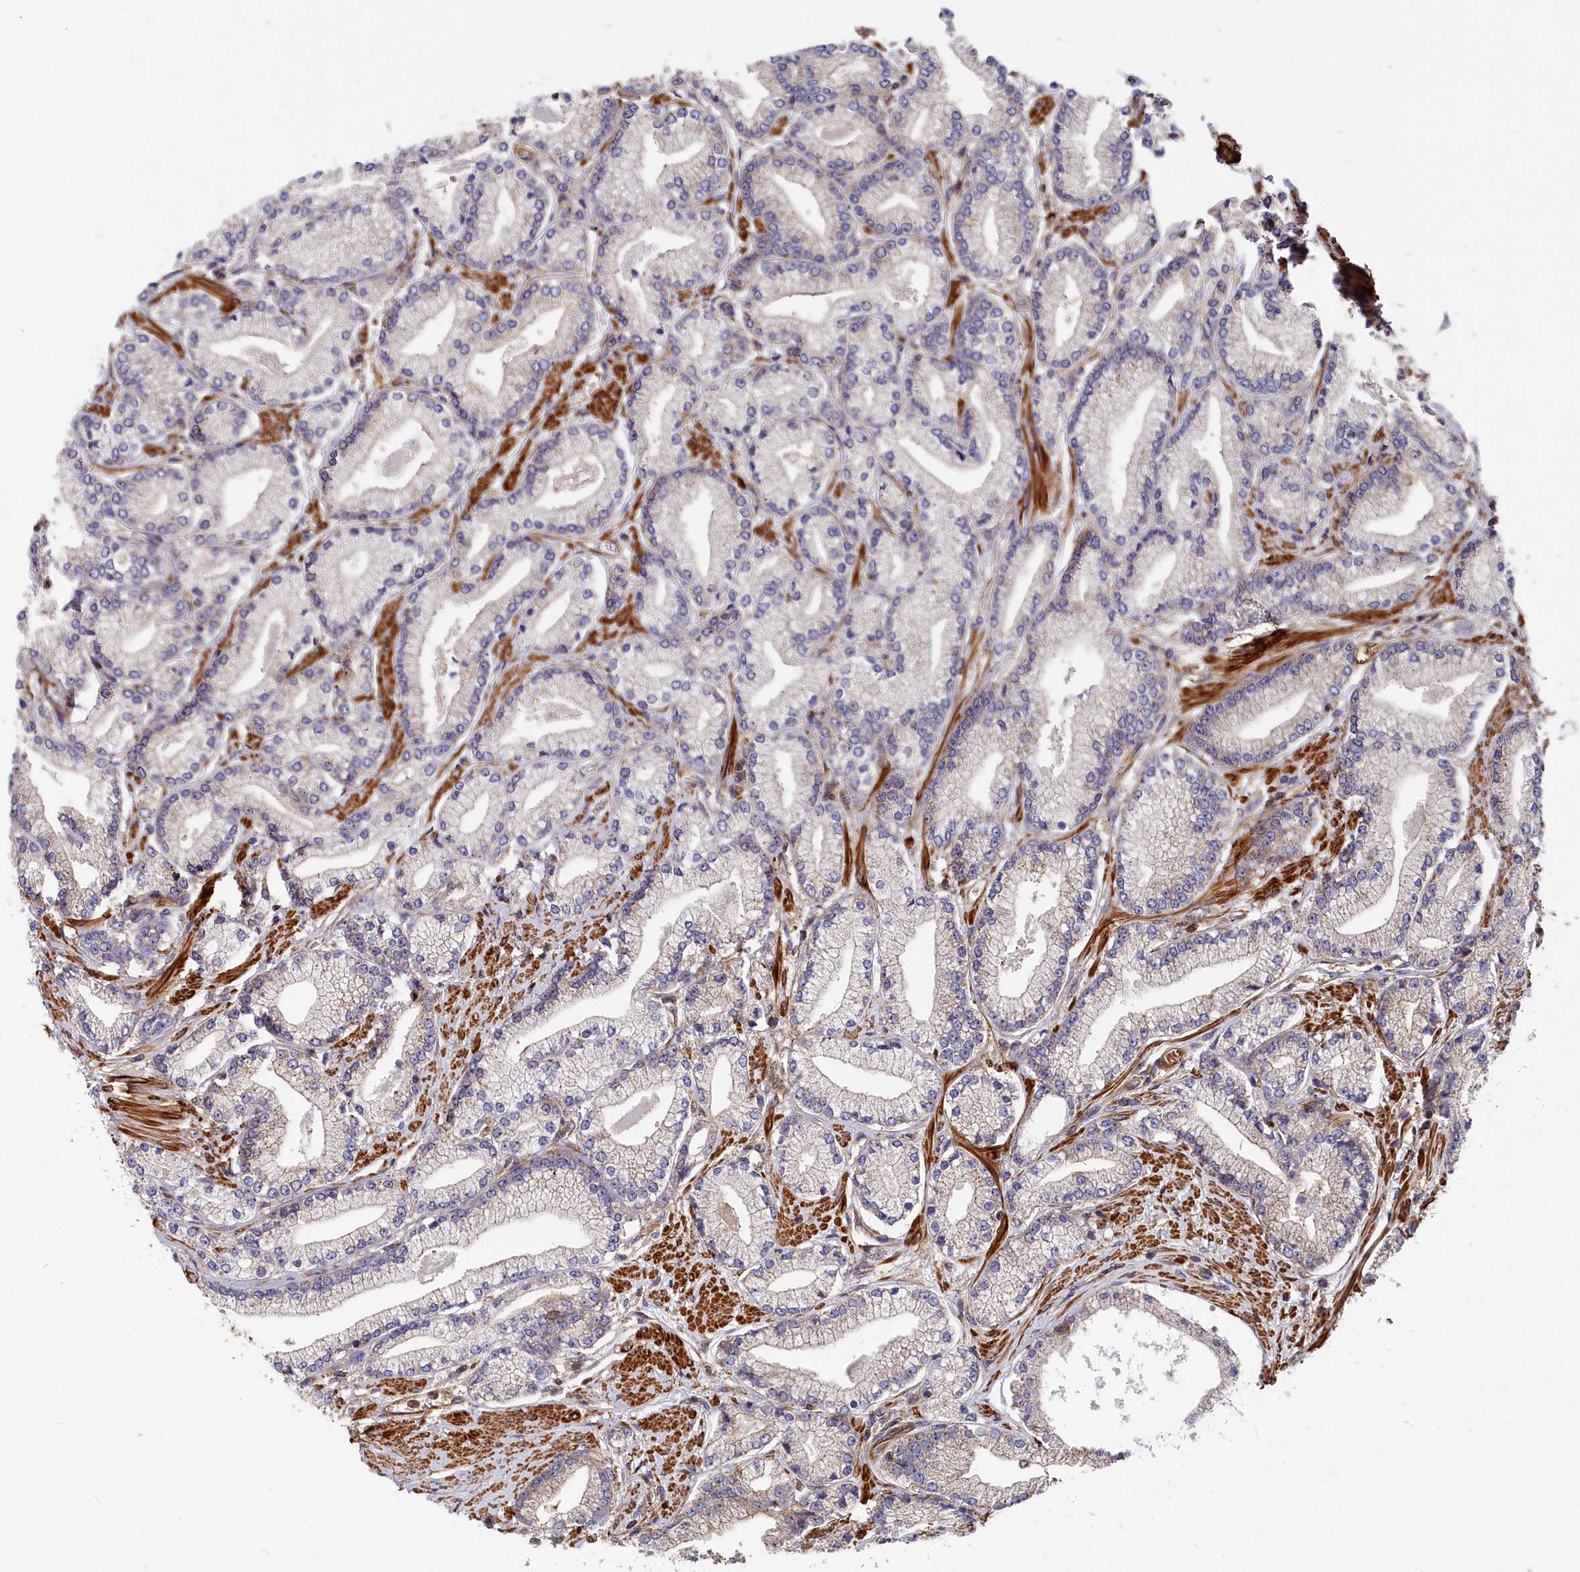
{"staining": {"intensity": "negative", "quantity": "none", "location": "none"}, "tissue": "prostate cancer", "cell_type": "Tumor cells", "image_type": "cancer", "snomed": [{"axis": "morphology", "description": "Adenocarcinoma, High grade"}, {"axis": "topography", "description": "Prostate"}], "caption": "Tumor cells are negative for brown protein staining in prostate cancer (high-grade adenocarcinoma).", "gene": "LDHD", "patient": {"sex": "male", "age": 67}}